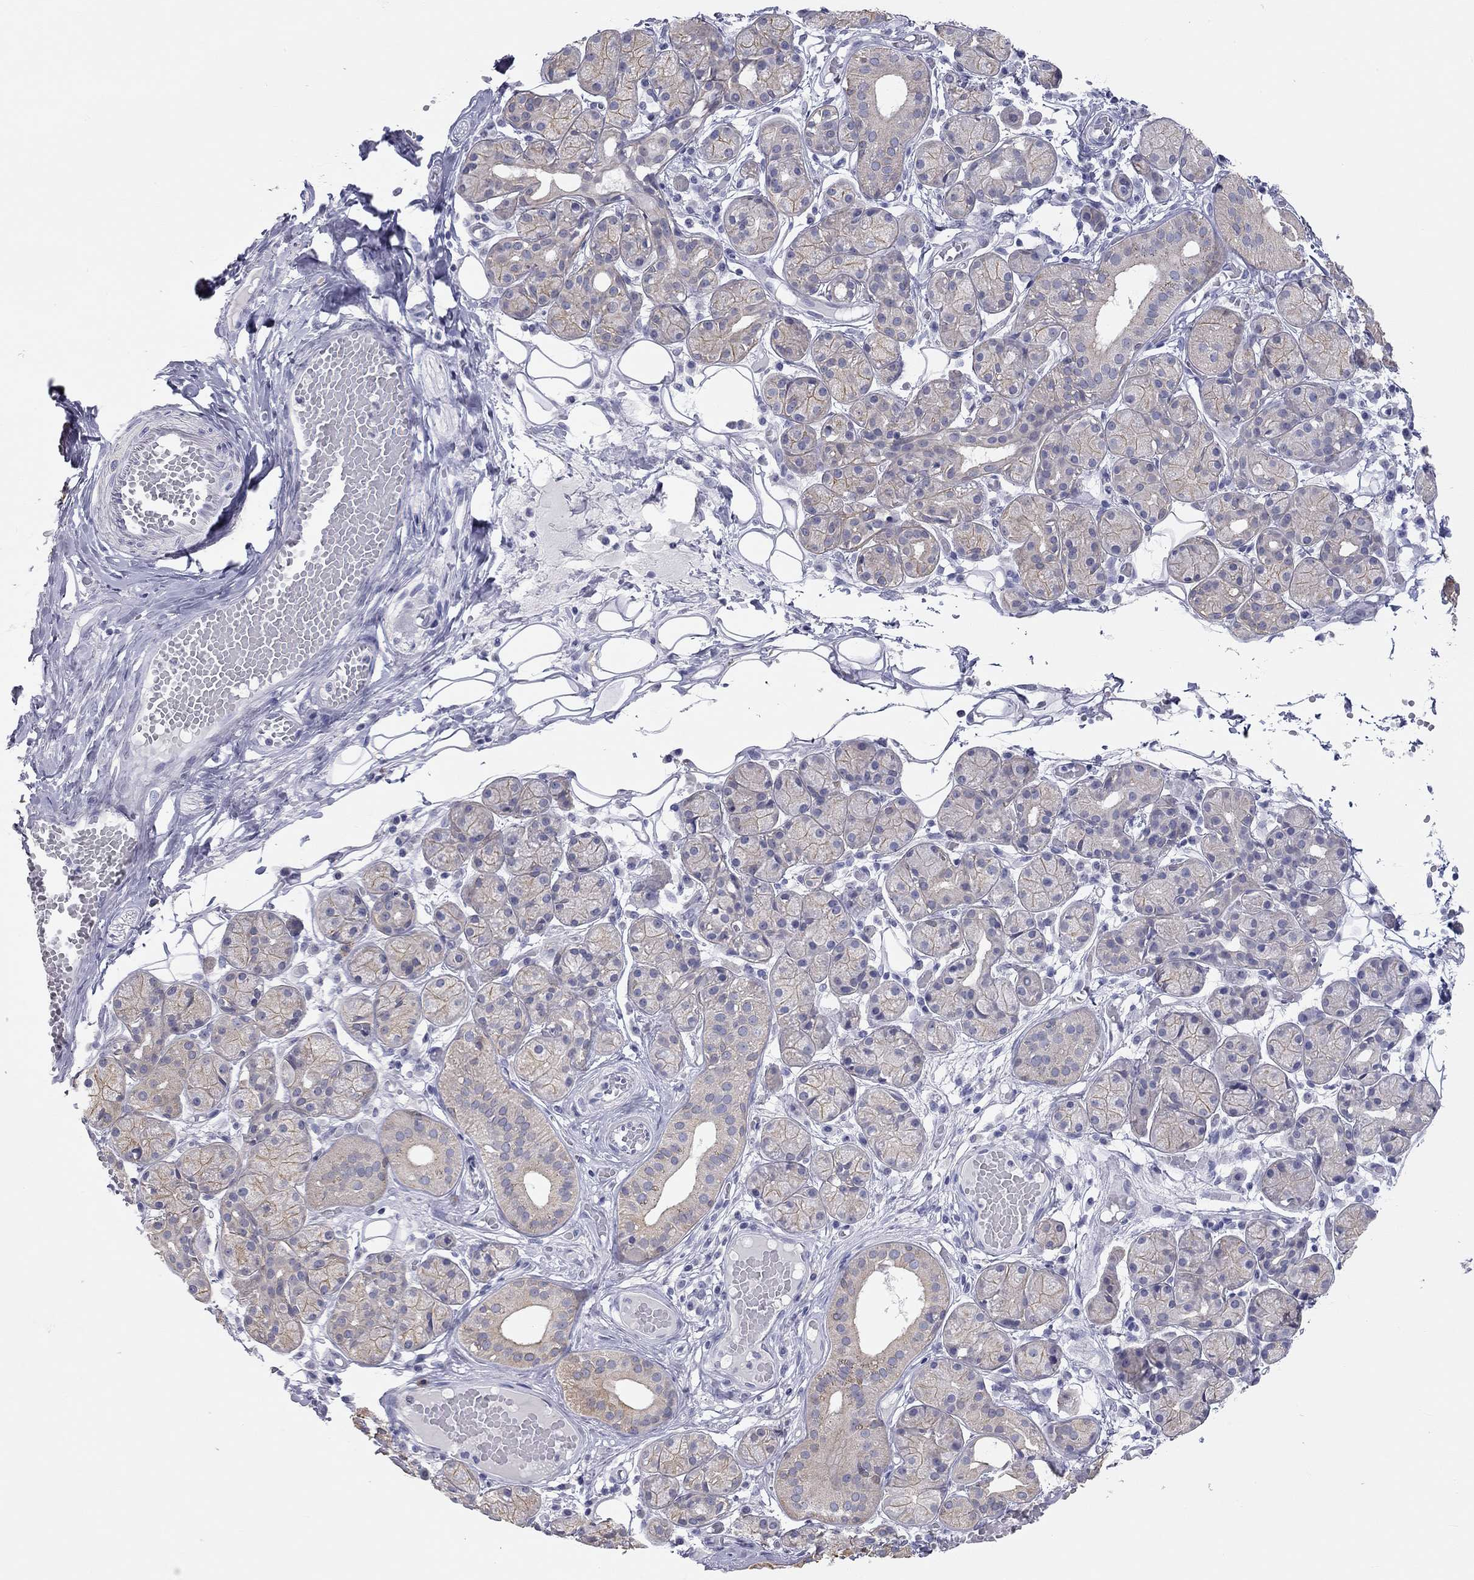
{"staining": {"intensity": "weak", "quantity": "<25%", "location": "cytoplasmic/membranous"}, "tissue": "salivary gland", "cell_type": "Glandular cells", "image_type": "normal", "snomed": [{"axis": "morphology", "description": "Normal tissue, NOS"}, {"axis": "topography", "description": "Salivary gland"}, {"axis": "topography", "description": "Peripheral nerve tissue"}], "caption": "IHC of normal human salivary gland displays no expression in glandular cells.", "gene": "AK8", "patient": {"sex": "male", "age": 71}}